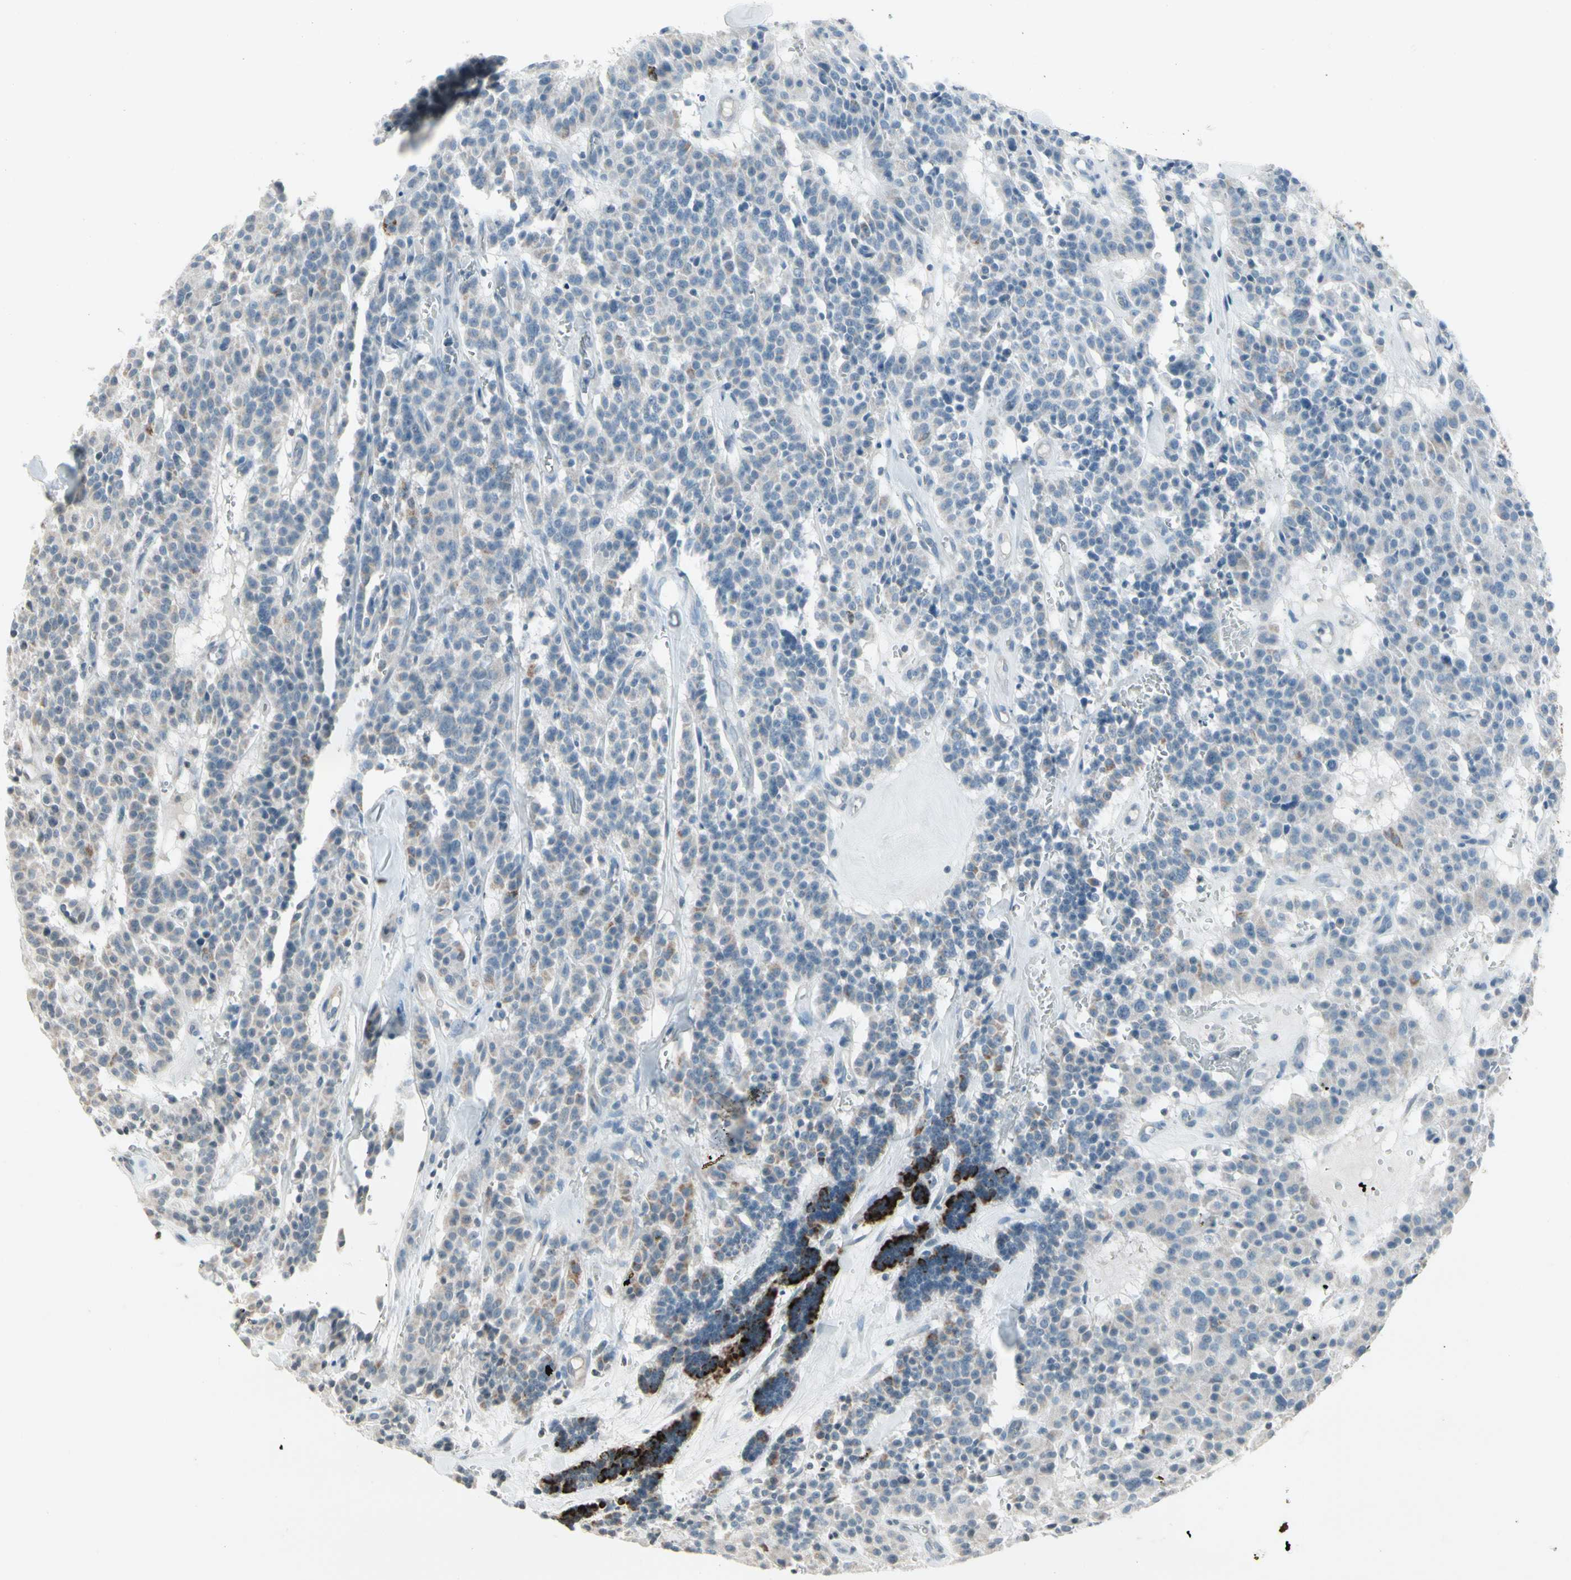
{"staining": {"intensity": "strong", "quantity": "<25%", "location": "cytoplasmic/membranous"}, "tissue": "carcinoid", "cell_type": "Tumor cells", "image_type": "cancer", "snomed": [{"axis": "morphology", "description": "Carcinoid, malignant, NOS"}, {"axis": "topography", "description": "Lung"}], "caption": "Immunohistochemistry image of neoplastic tissue: human carcinoid stained using immunohistochemistry (IHC) displays medium levels of strong protein expression localized specifically in the cytoplasmic/membranous of tumor cells, appearing as a cytoplasmic/membranous brown color.", "gene": "ARG2", "patient": {"sex": "male", "age": 30}}